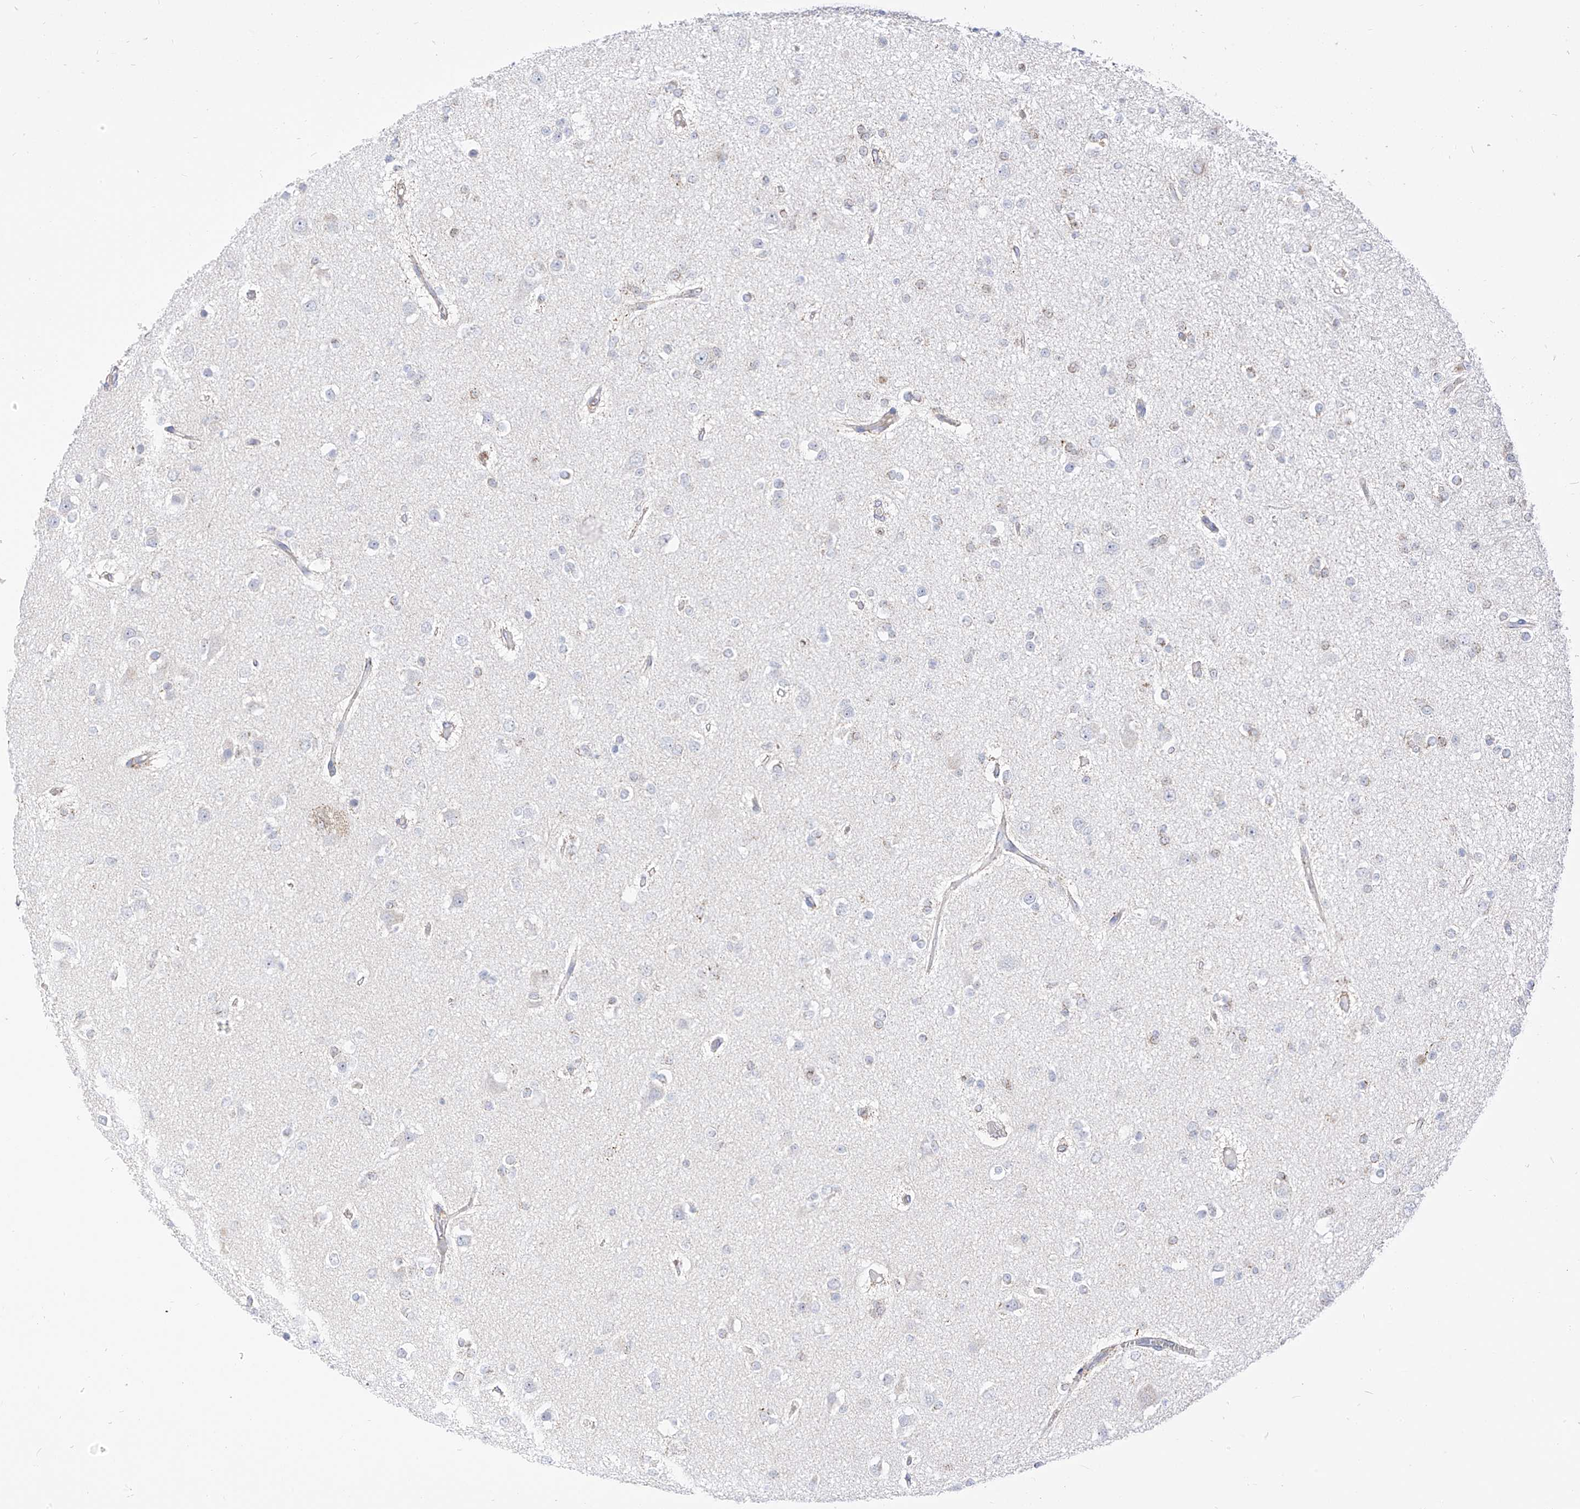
{"staining": {"intensity": "negative", "quantity": "none", "location": "none"}, "tissue": "glioma", "cell_type": "Tumor cells", "image_type": "cancer", "snomed": [{"axis": "morphology", "description": "Glioma, malignant, Low grade"}, {"axis": "topography", "description": "Brain"}], "caption": "Immunohistochemistry (IHC) micrograph of low-grade glioma (malignant) stained for a protein (brown), which shows no expression in tumor cells. Brightfield microscopy of IHC stained with DAB (brown) and hematoxylin (blue), captured at high magnification.", "gene": "RASA2", "patient": {"sex": "female", "age": 22}}